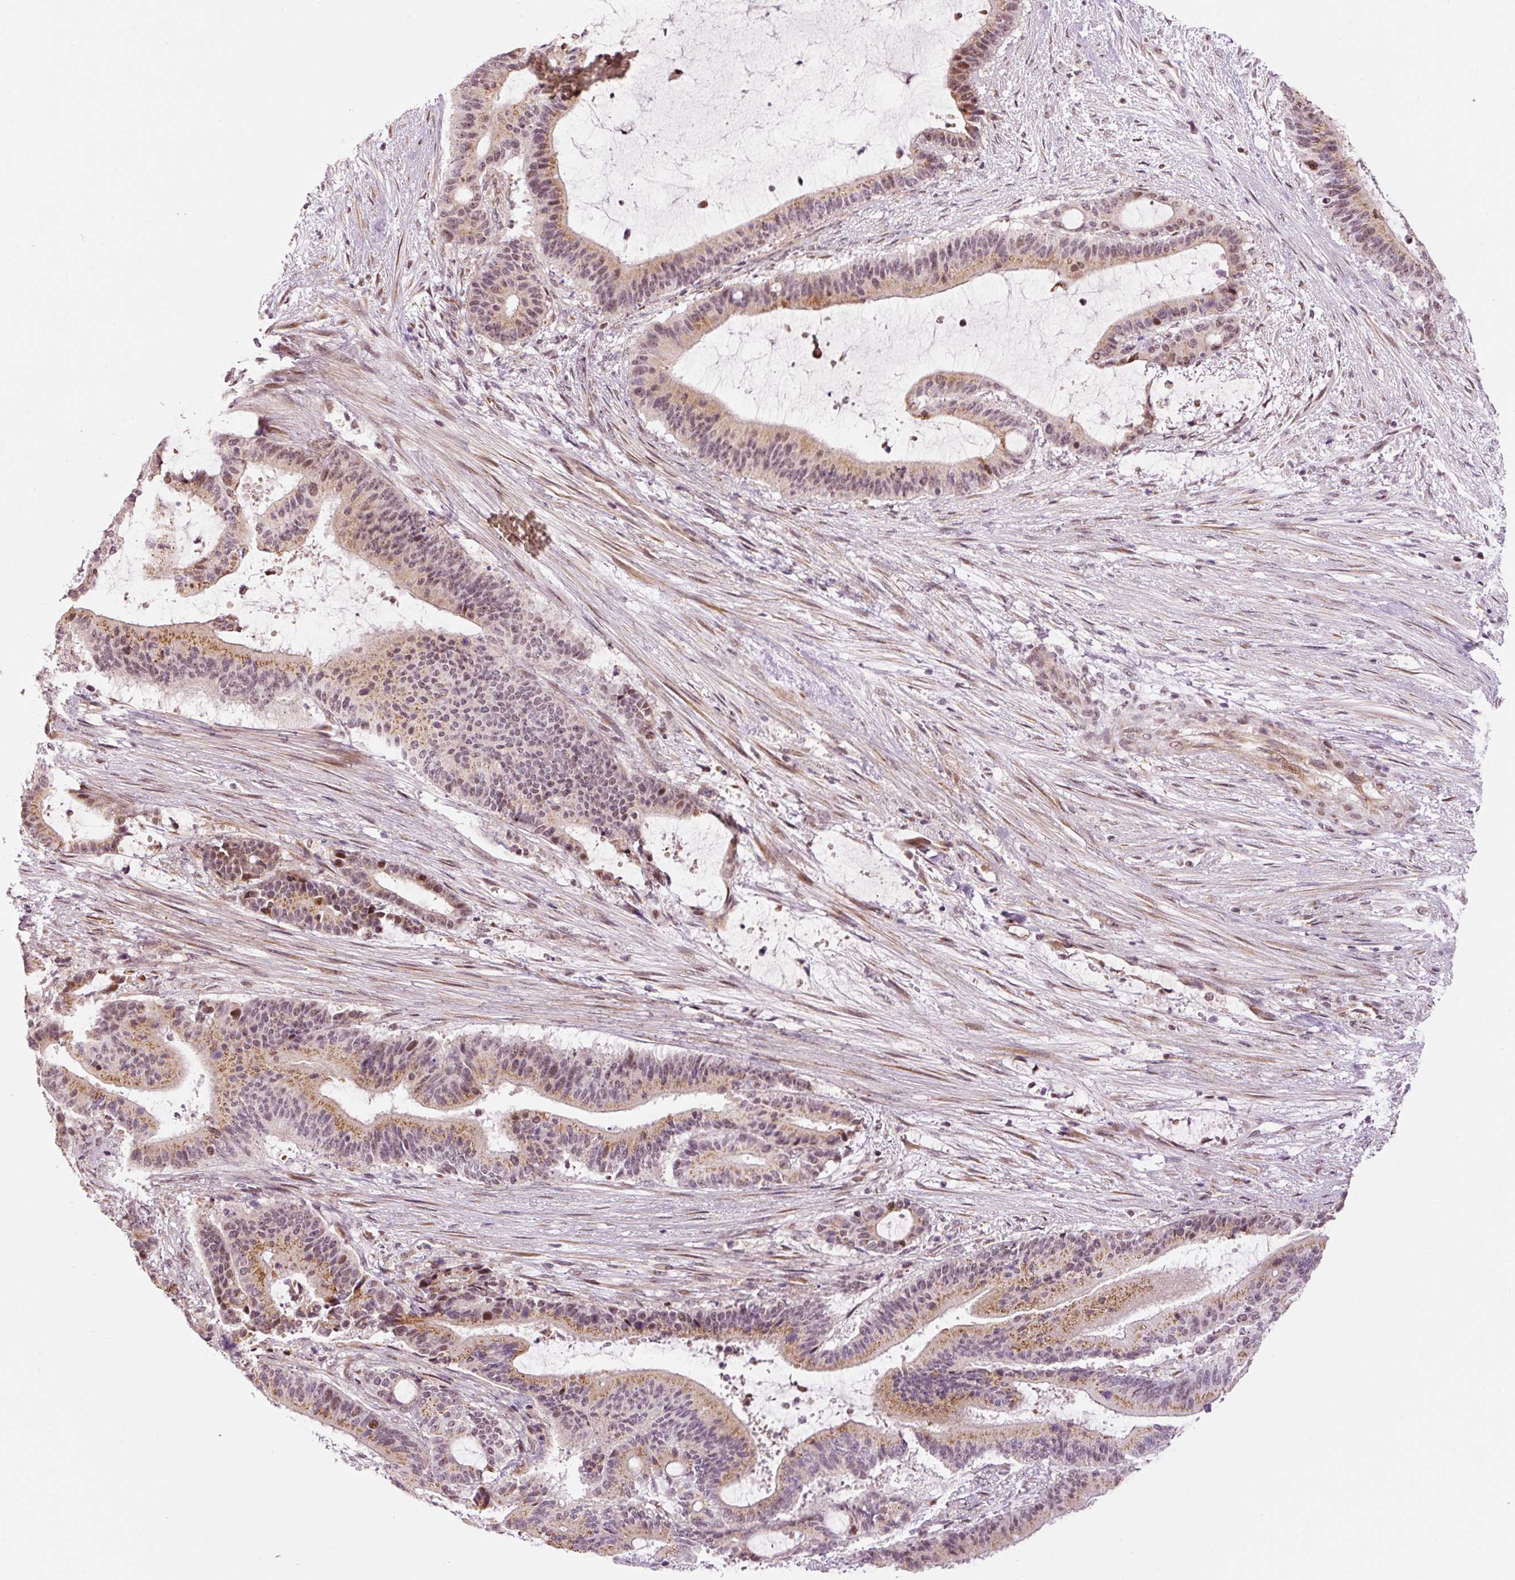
{"staining": {"intensity": "moderate", "quantity": "25%-75%", "location": "cytoplasmic/membranous,nuclear"}, "tissue": "liver cancer", "cell_type": "Tumor cells", "image_type": "cancer", "snomed": [{"axis": "morphology", "description": "Normal tissue, NOS"}, {"axis": "morphology", "description": "Cholangiocarcinoma"}, {"axis": "topography", "description": "Liver"}, {"axis": "topography", "description": "Peripheral nerve tissue"}], "caption": "Liver cancer (cholangiocarcinoma) tissue demonstrates moderate cytoplasmic/membranous and nuclear positivity in approximately 25%-75% of tumor cells", "gene": "ANKRD20A1", "patient": {"sex": "female", "age": 73}}